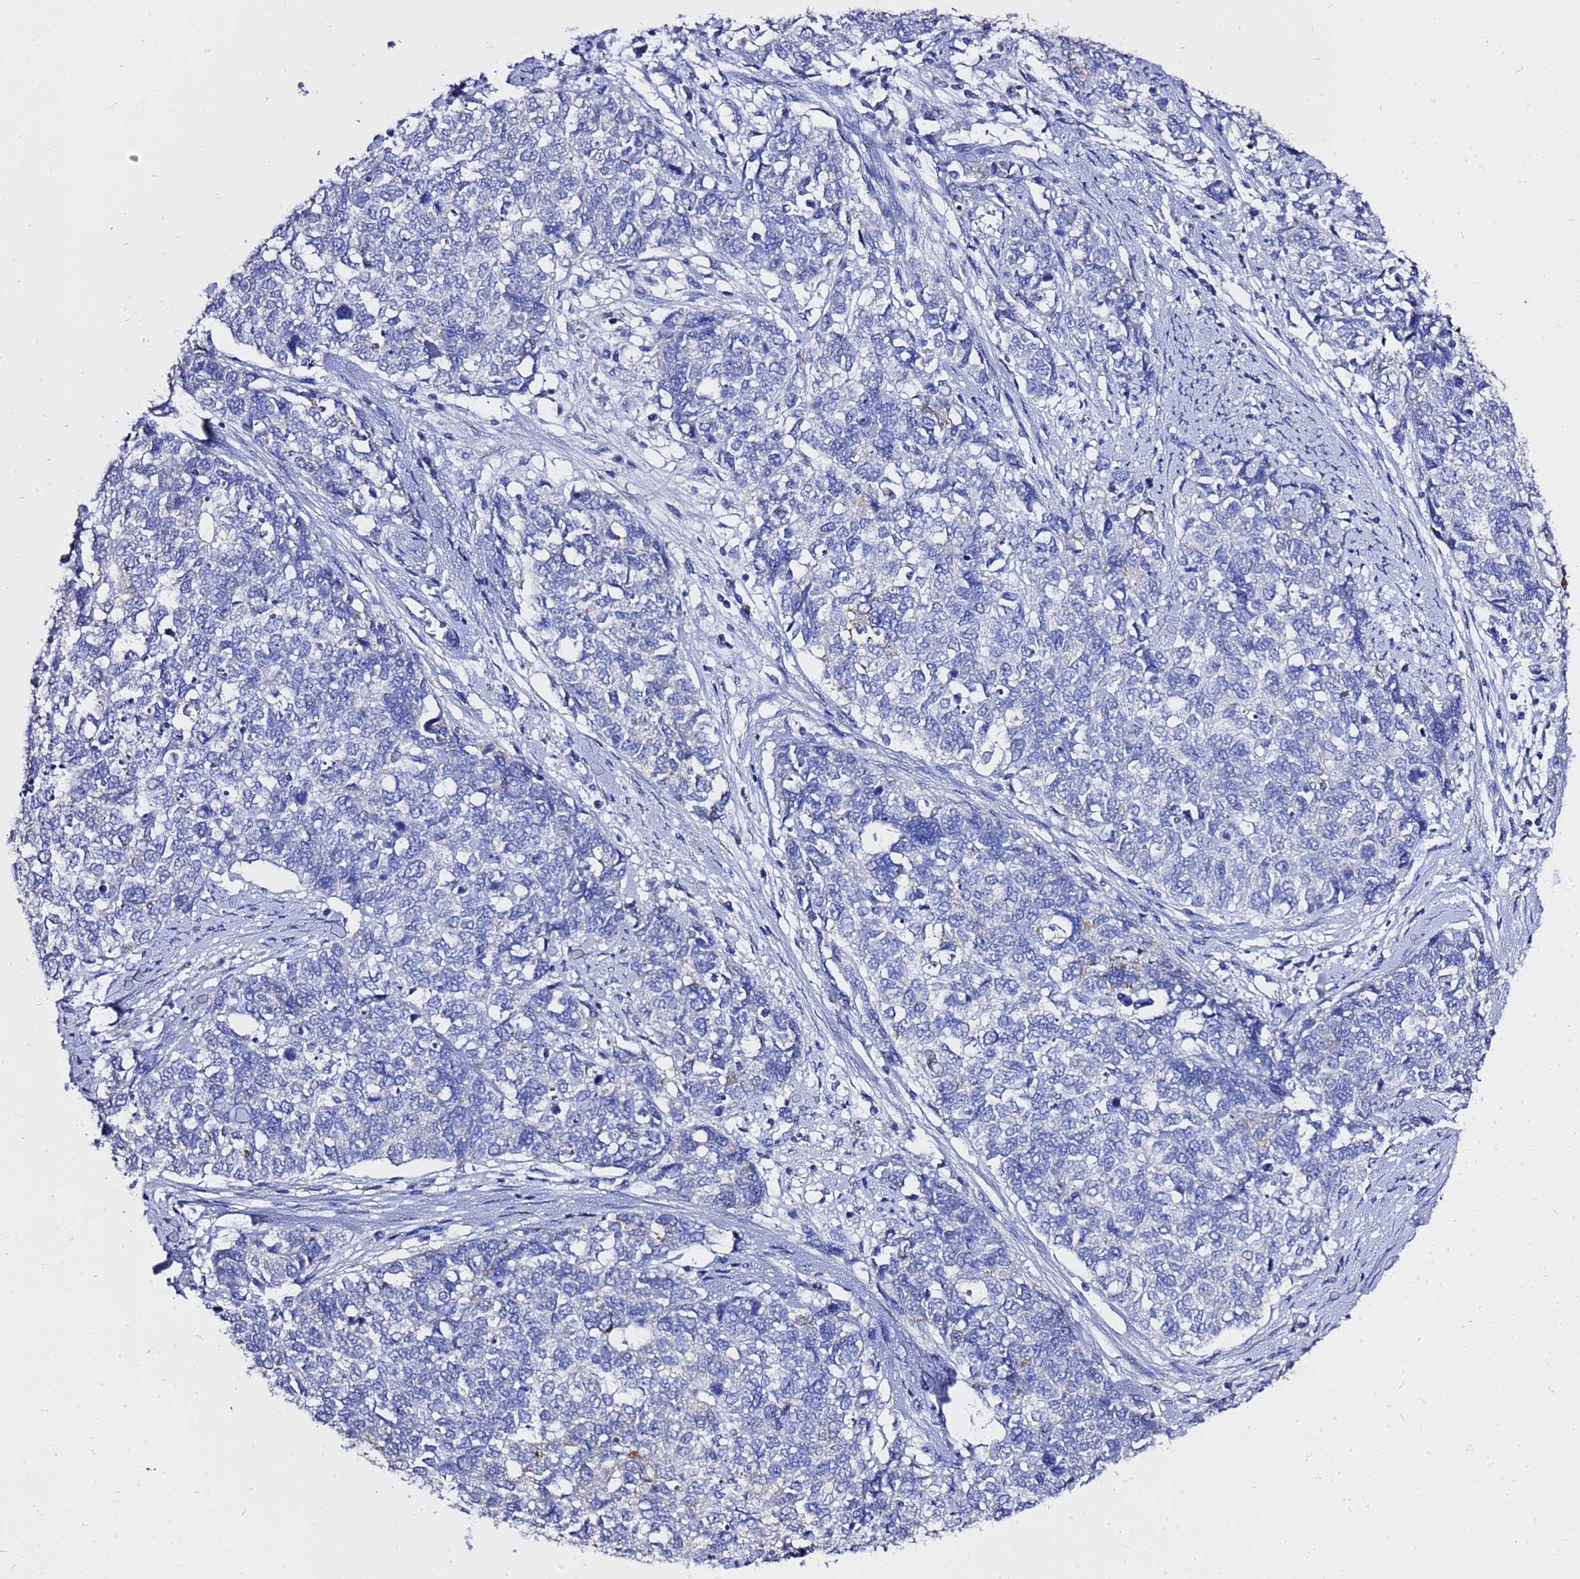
{"staining": {"intensity": "negative", "quantity": "none", "location": "none"}, "tissue": "cervical cancer", "cell_type": "Tumor cells", "image_type": "cancer", "snomed": [{"axis": "morphology", "description": "Squamous cell carcinoma, NOS"}, {"axis": "topography", "description": "Cervix"}], "caption": "This is a image of immunohistochemistry staining of cervical cancer, which shows no expression in tumor cells.", "gene": "OR52E2", "patient": {"sex": "female", "age": 63}}